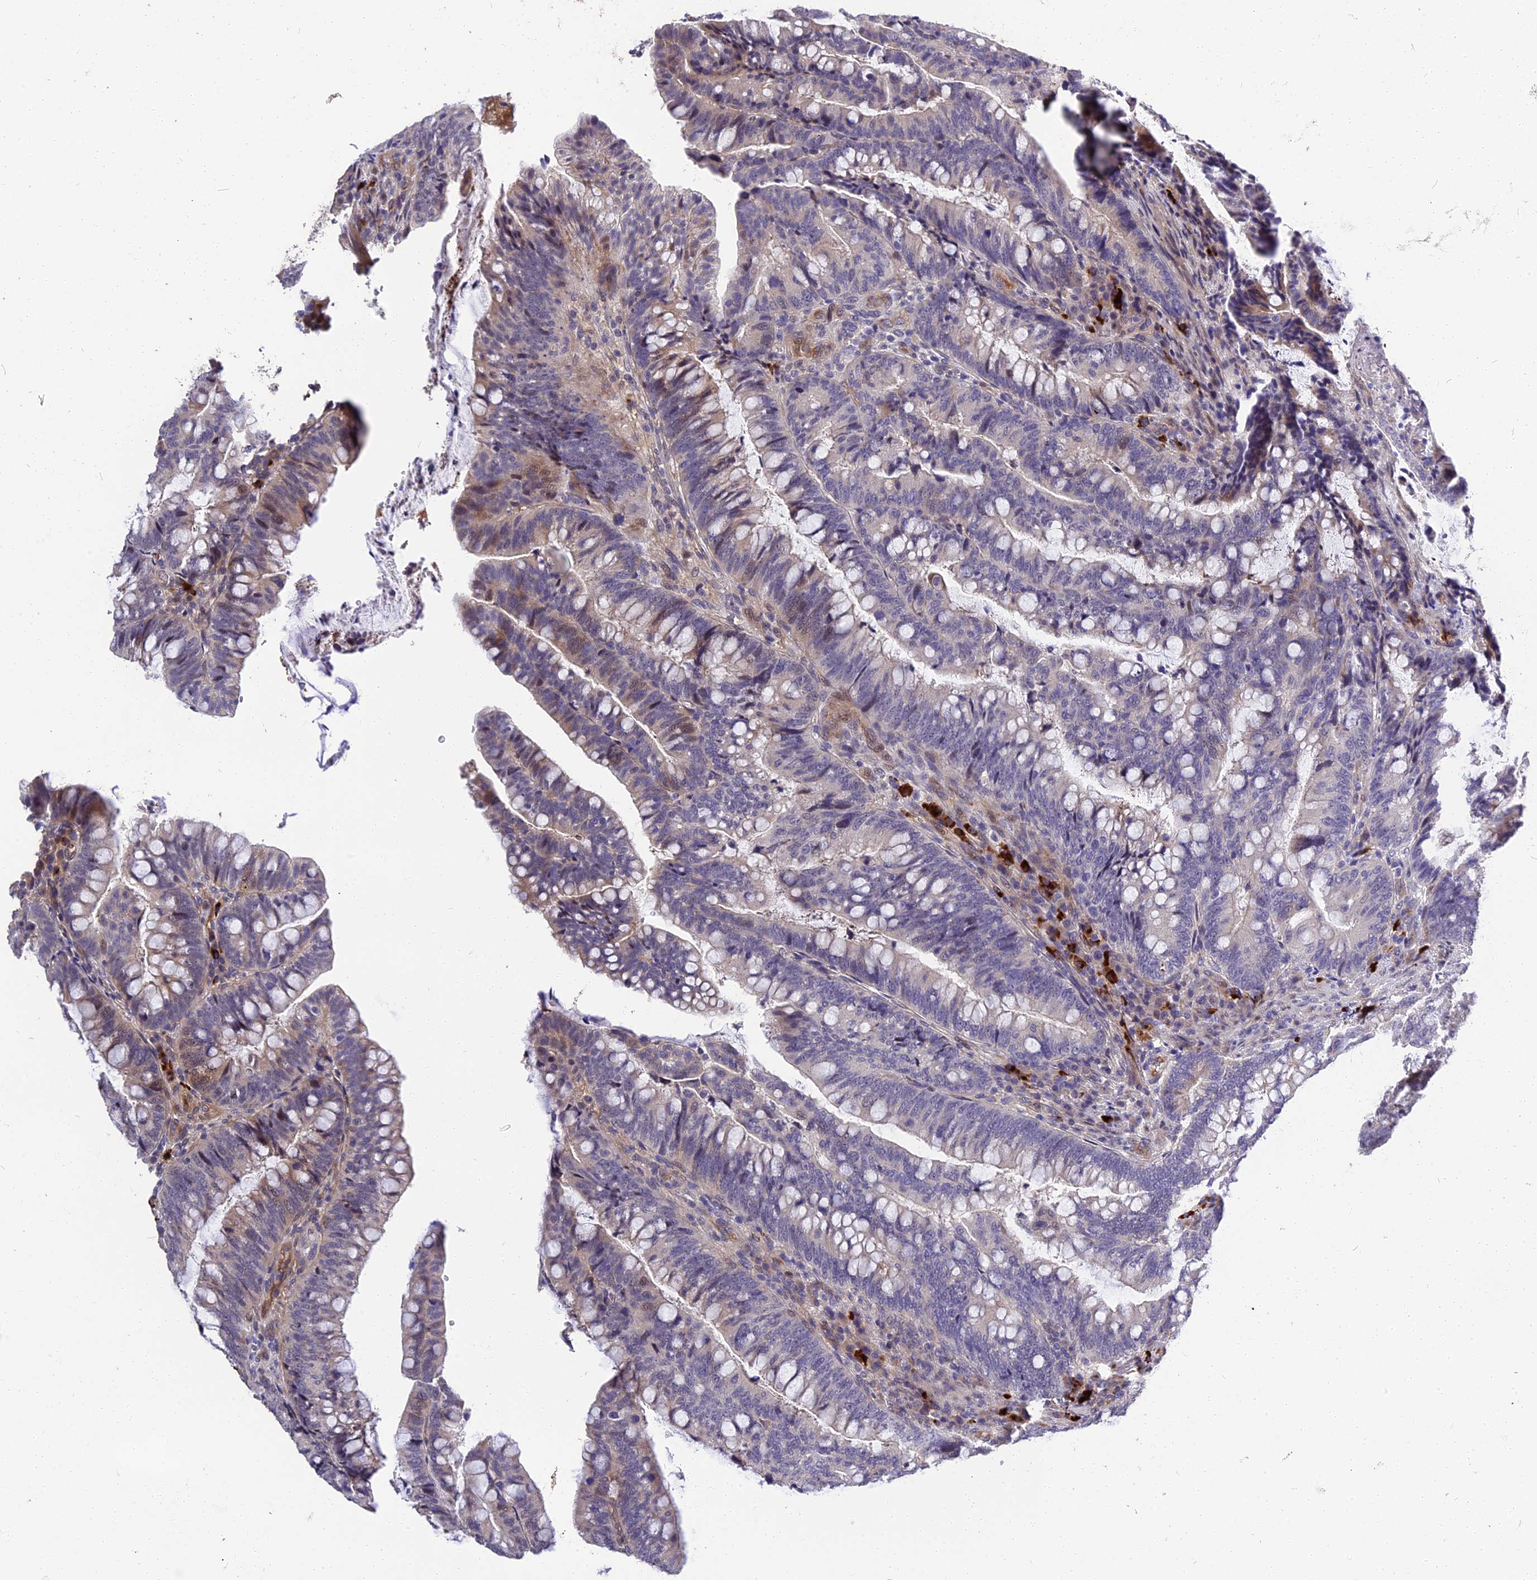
{"staining": {"intensity": "moderate", "quantity": "<25%", "location": "nuclear"}, "tissue": "colorectal cancer", "cell_type": "Tumor cells", "image_type": "cancer", "snomed": [{"axis": "morphology", "description": "Adenocarcinoma, NOS"}, {"axis": "topography", "description": "Colon"}], "caption": "Protein expression analysis of human colorectal cancer (adenocarcinoma) reveals moderate nuclear staining in approximately <25% of tumor cells.", "gene": "MFSD2A", "patient": {"sex": "female", "age": 66}}